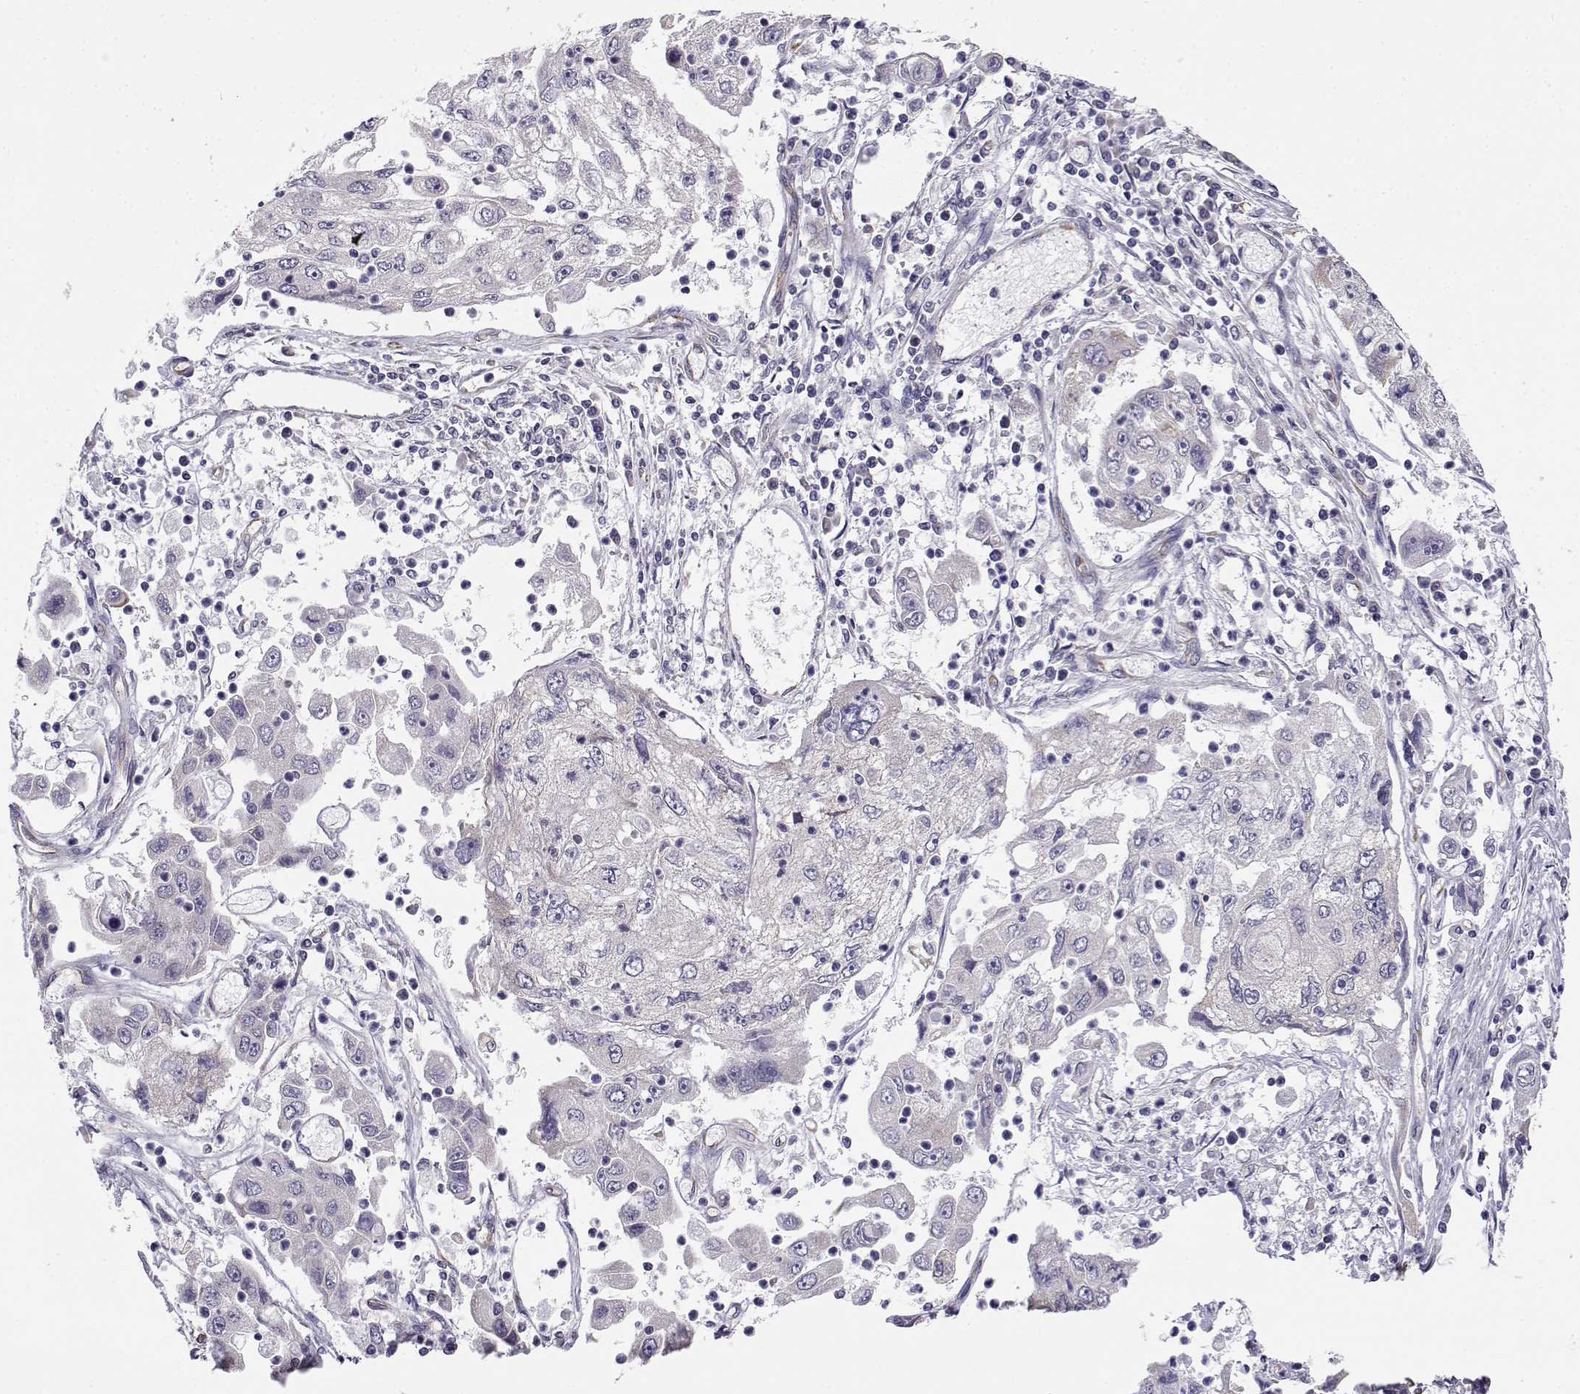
{"staining": {"intensity": "negative", "quantity": "none", "location": "none"}, "tissue": "cervical cancer", "cell_type": "Tumor cells", "image_type": "cancer", "snomed": [{"axis": "morphology", "description": "Squamous cell carcinoma, NOS"}, {"axis": "topography", "description": "Cervix"}], "caption": "High power microscopy photomicrograph of an immunohistochemistry histopathology image of cervical cancer (squamous cell carcinoma), revealing no significant expression in tumor cells. The staining is performed using DAB (3,3'-diaminobenzidine) brown chromogen with nuclei counter-stained in using hematoxylin.", "gene": "BEND6", "patient": {"sex": "female", "age": 36}}